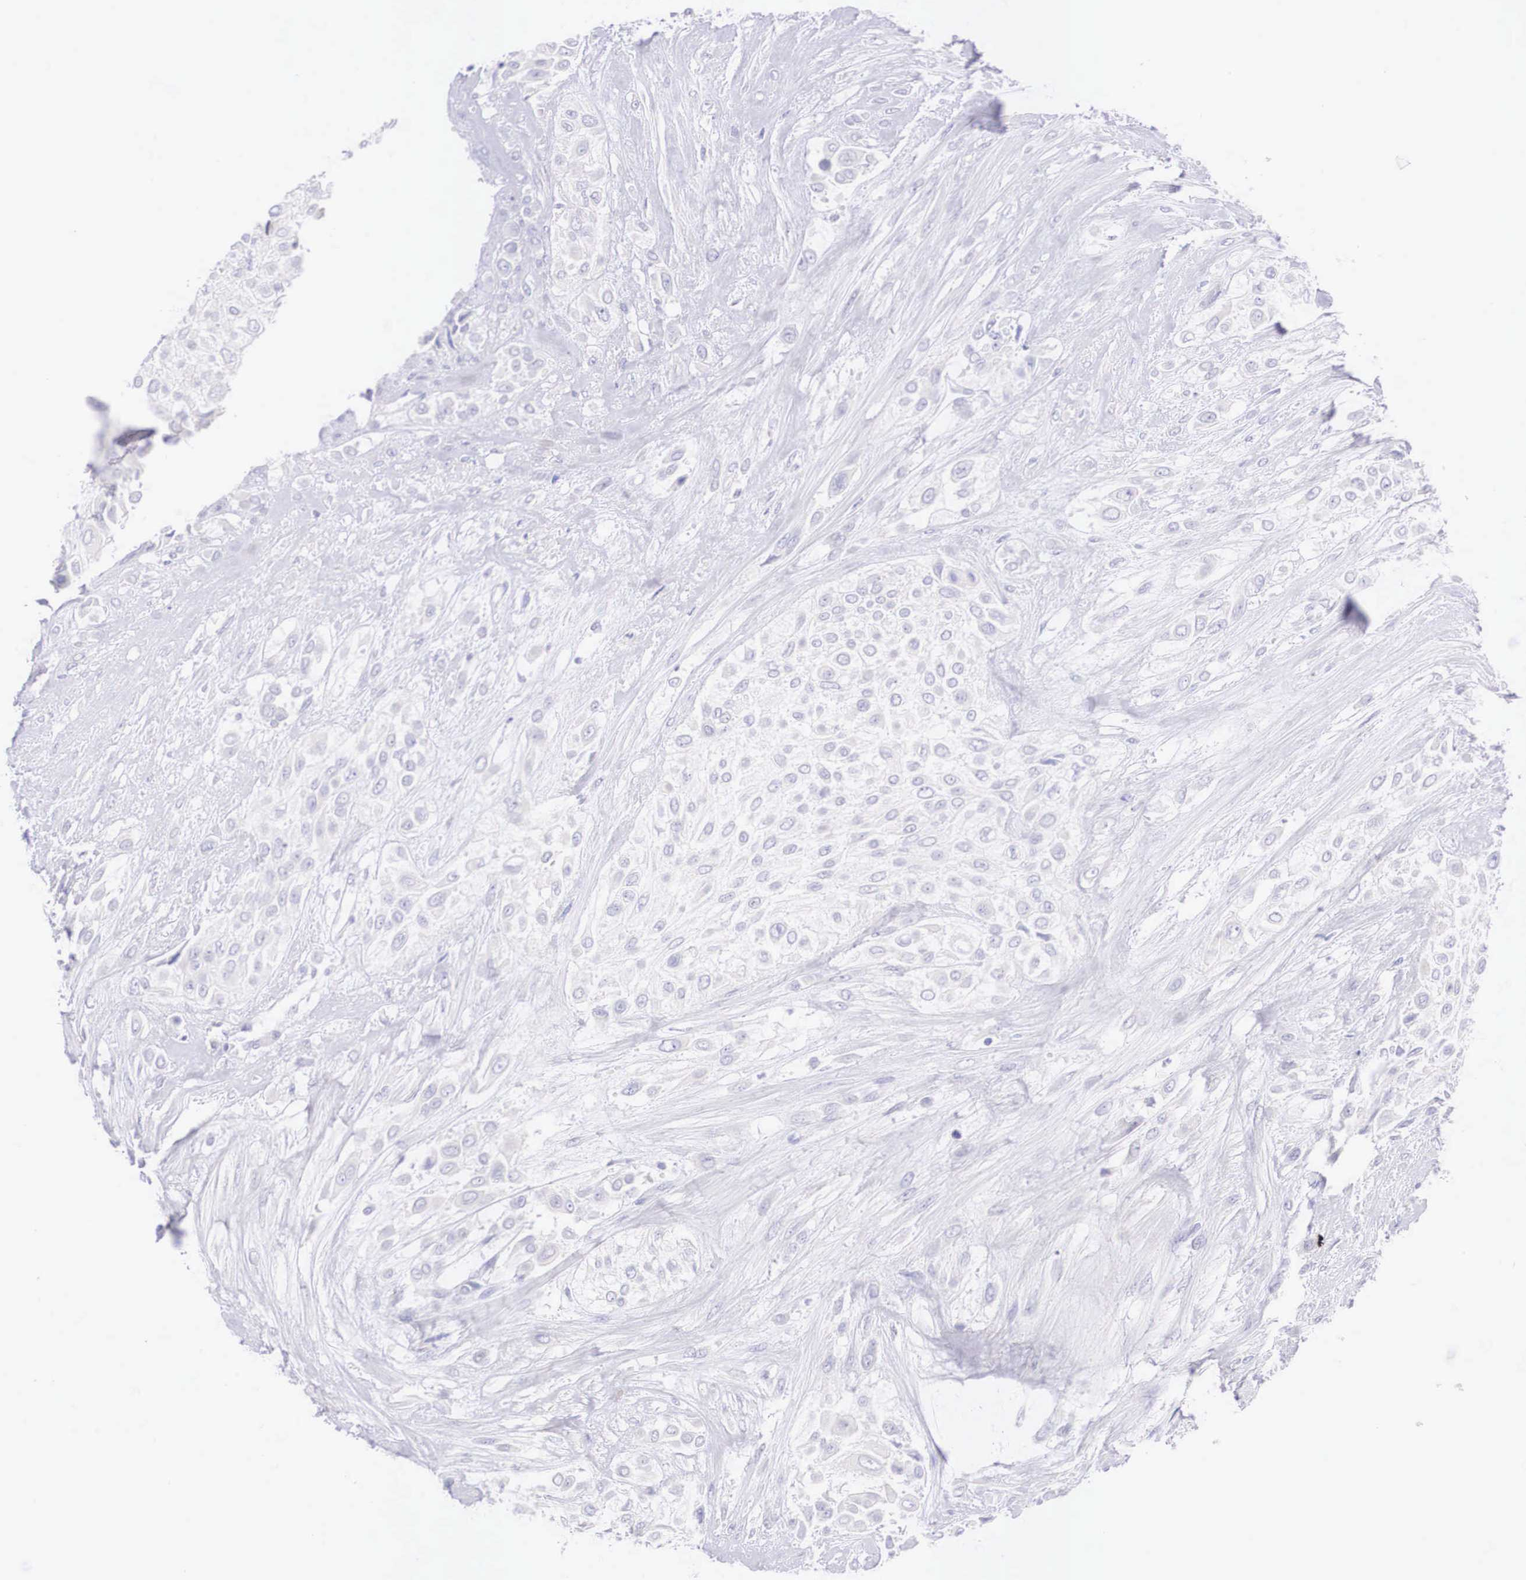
{"staining": {"intensity": "negative", "quantity": "none", "location": "none"}, "tissue": "urothelial cancer", "cell_type": "Tumor cells", "image_type": "cancer", "snomed": [{"axis": "morphology", "description": "Urothelial carcinoma, High grade"}, {"axis": "topography", "description": "Urinary bladder"}], "caption": "IHC image of neoplastic tissue: urothelial cancer stained with DAB shows no significant protein positivity in tumor cells.", "gene": "BCL6", "patient": {"sex": "male", "age": 57}}